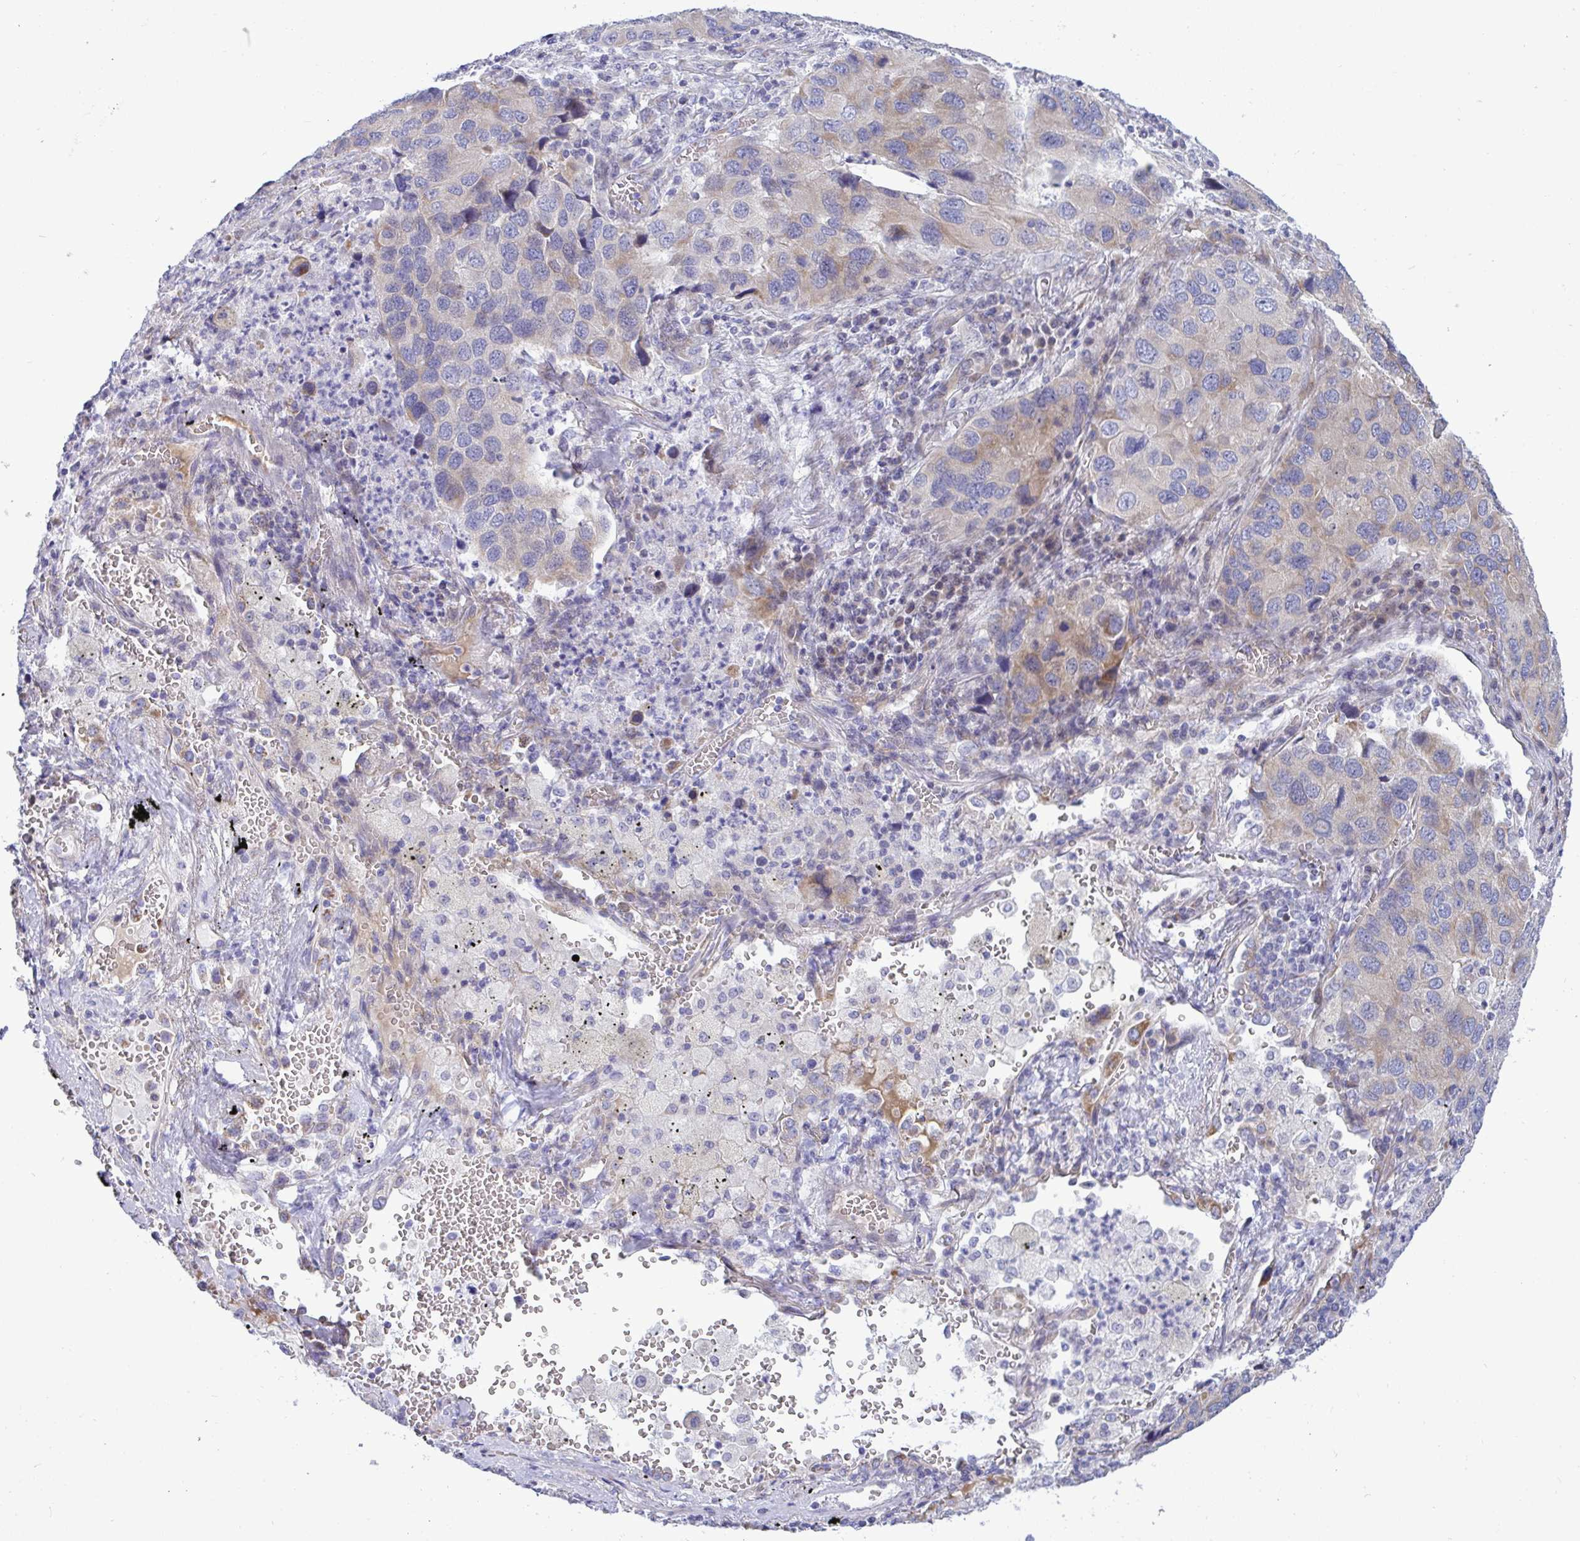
{"staining": {"intensity": "moderate", "quantity": "<25%", "location": "cytoplasmic/membranous"}, "tissue": "lung cancer", "cell_type": "Tumor cells", "image_type": "cancer", "snomed": [{"axis": "morphology", "description": "Aneuploidy"}, {"axis": "morphology", "description": "Adenocarcinoma, NOS"}, {"axis": "topography", "description": "Lymph node"}, {"axis": "topography", "description": "Lung"}], "caption": "Lung adenocarcinoma stained for a protein shows moderate cytoplasmic/membranous positivity in tumor cells.", "gene": "NTN1", "patient": {"sex": "female", "age": 74}}